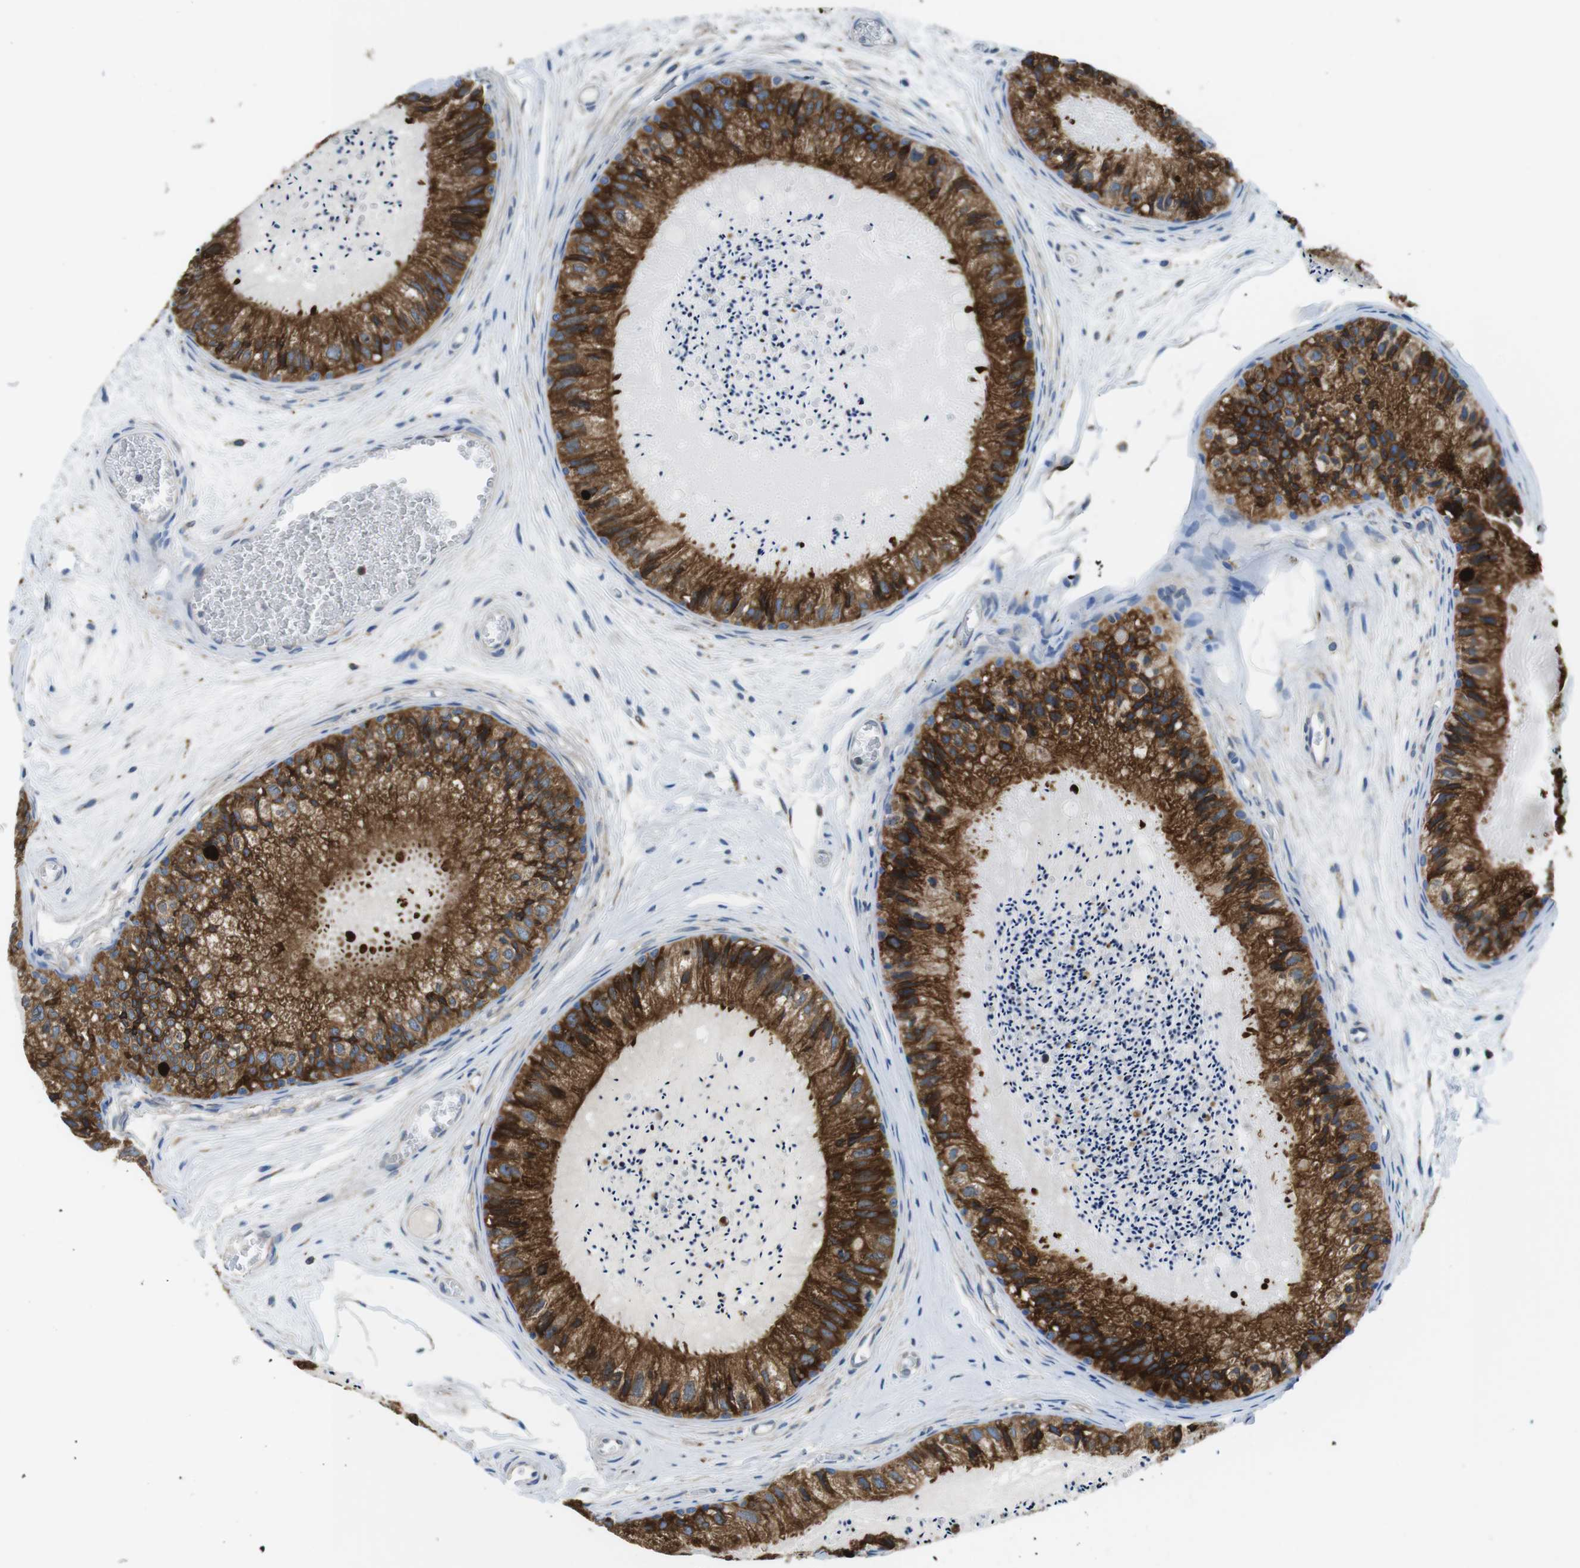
{"staining": {"intensity": "strong", "quantity": ">75%", "location": "cytoplasmic/membranous"}, "tissue": "epididymis", "cell_type": "Glandular cells", "image_type": "normal", "snomed": [{"axis": "morphology", "description": "Normal tissue, NOS"}, {"axis": "topography", "description": "Epididymis"}], "caption": "Protein staining of benign epididymis displays strong cytoplasmic/membranous positivity in approximately >75% of glandular cells. The staining is performed using DAB (3,3'-diaminobenzidine) brown chromogen to label protein expression. The nuclei are counter-stained blue using hematoxylin.", "gene": "UGGT1", "patient": {"sex": "male", "age": 31}}